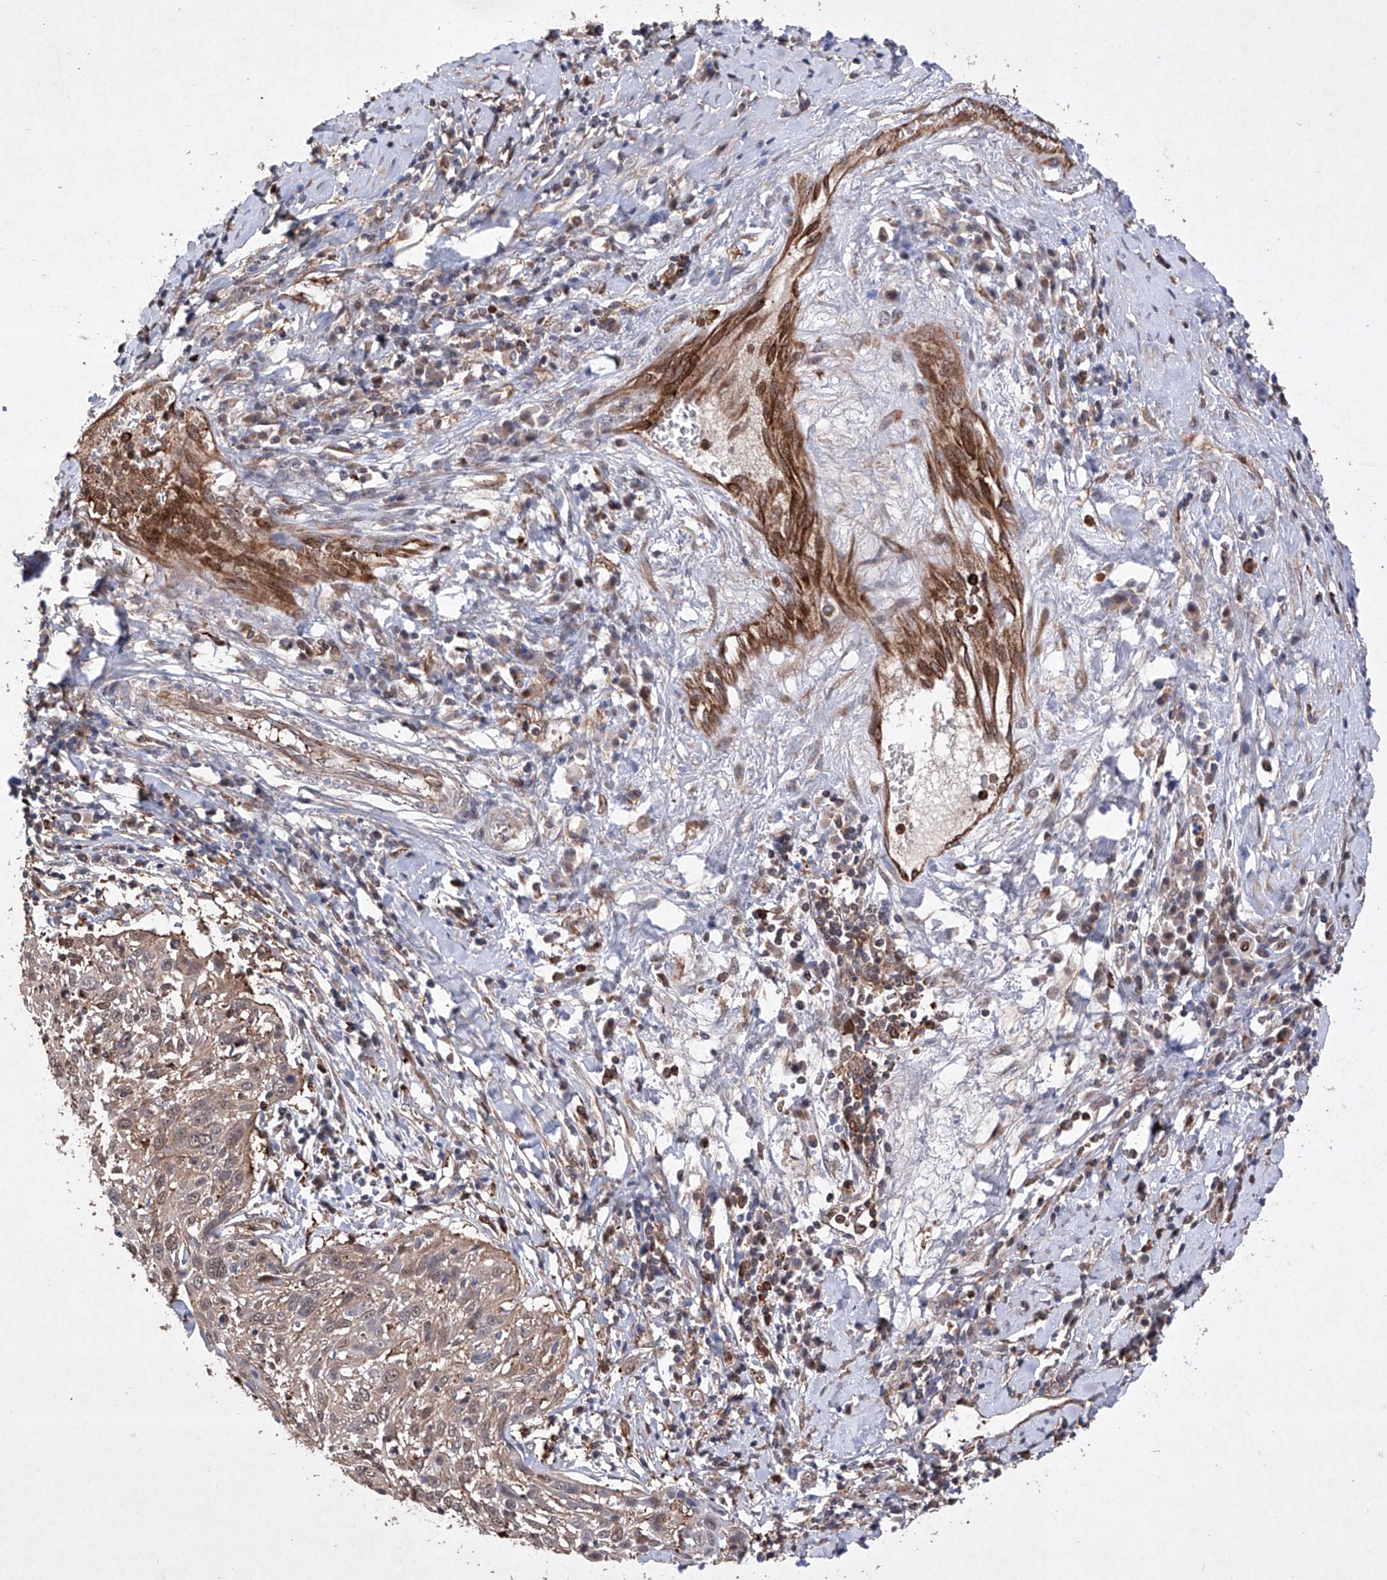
{"staining": {"intensity": "moderate", "quantity": ">75%", "location": "cytoplasmic/membranous"}, "tissue": "cervical cancer", "cell_type": "Tumor cells", "image_type": "cancer", "snomed": [{"axis": "morphology", "description": "Squamous cell carcinoma, NOS"}, {"axis": "topography", "description": "Cervix"}], "caption": "IHC micrograph of human squamous cell carcinoma (cervical) stained for a protein (brown), which shows medium levels of moderate cytoplasmic/membranous positivity in about >75% of tumor cells.", "gene": "TIMM23", "patient": {"sex": "female", "age": 51}}